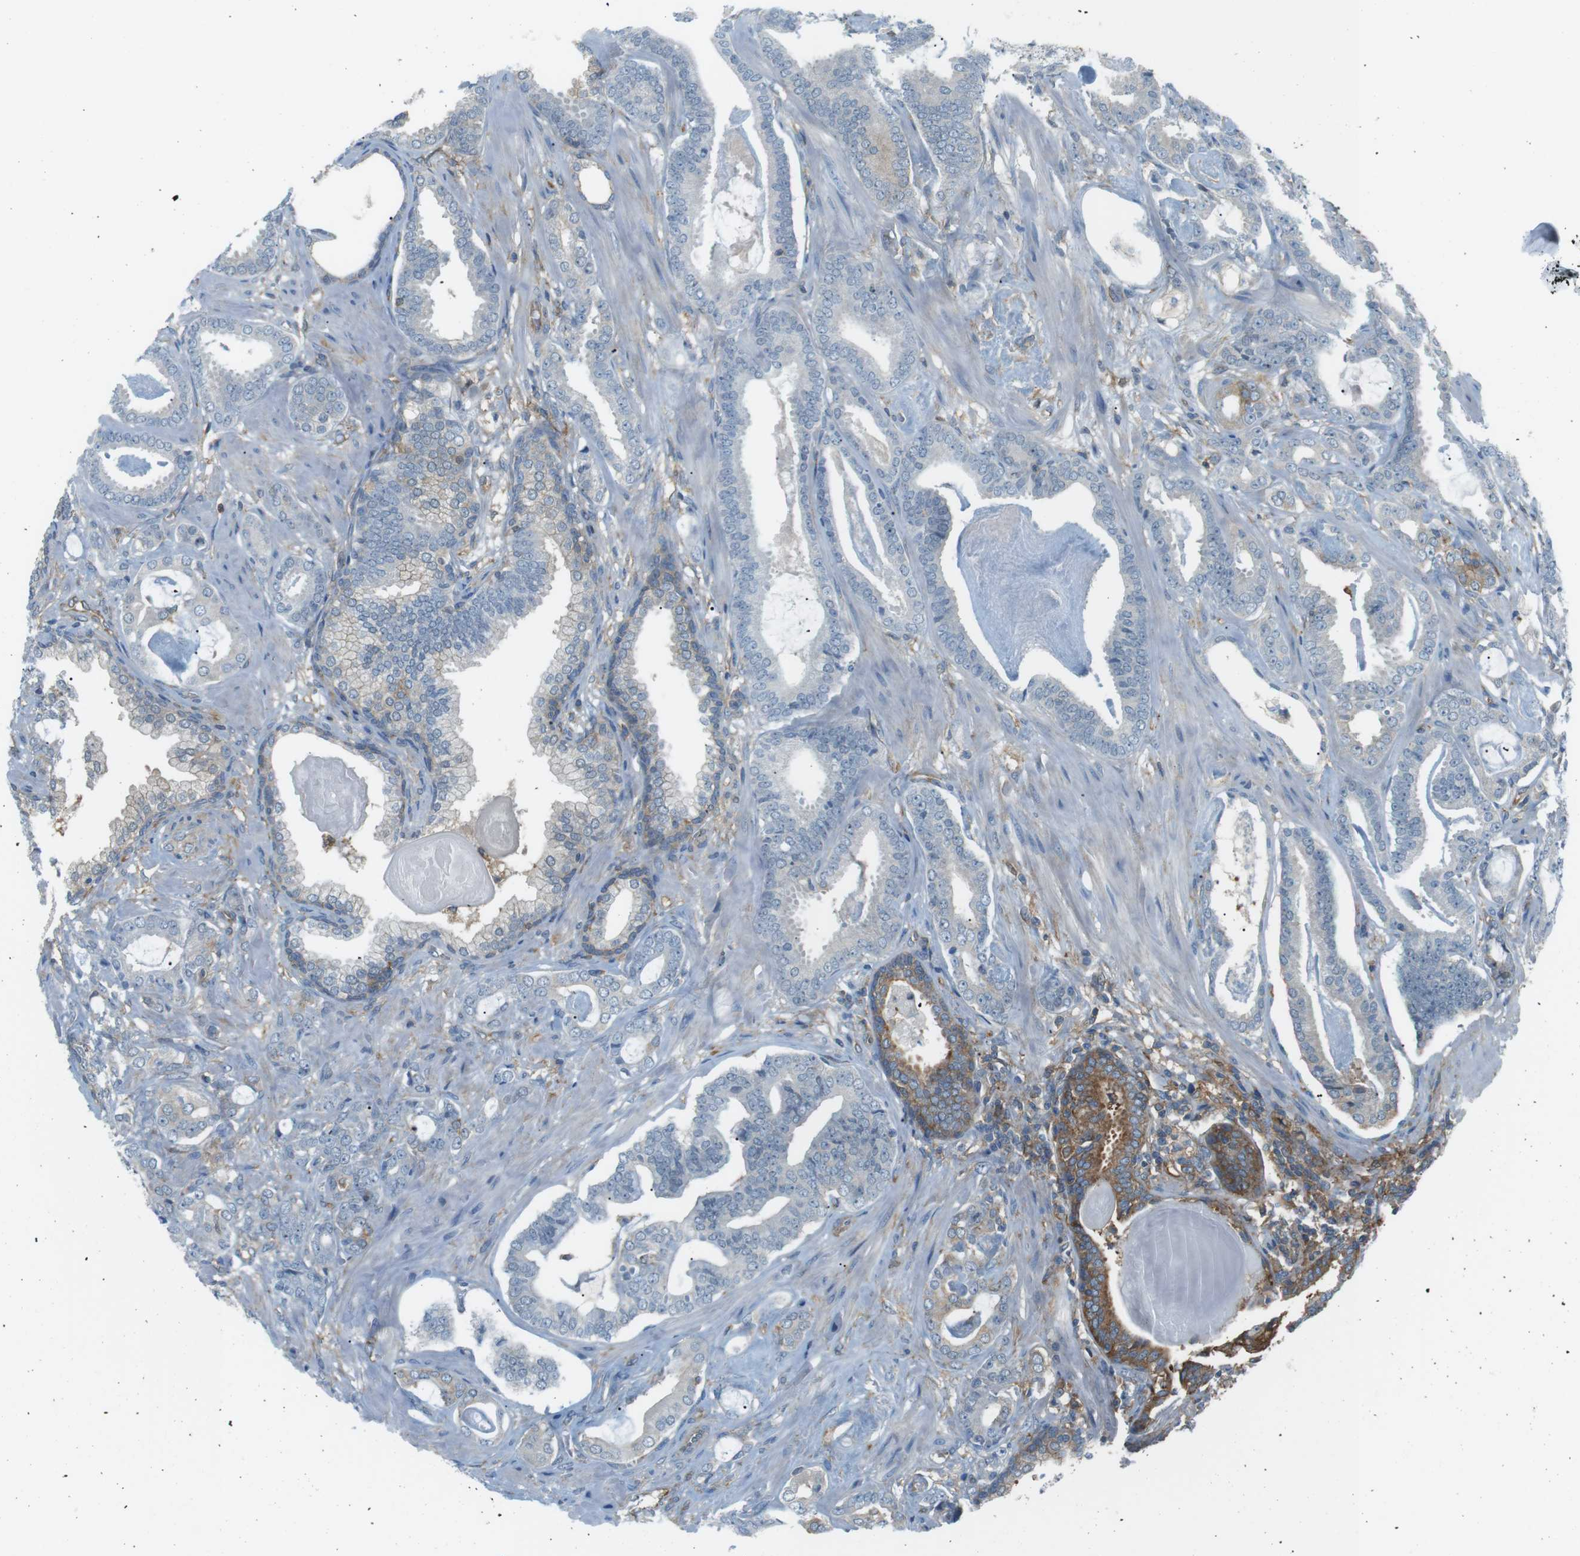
{"staining": {"intensity": "negative", "quantity": "none", "location": "none"}, "tissue": "prostate cancer", "cell_type": "Tumor cells", "image_type": "cancer", "snomed": [{"axis": "morphology", "description": "Adenocarcinoma, Low grade"}, {"axis": "topography", "description": "Prostate"}], "caption": "Tumor cells are negative for brown protein staining in prostate cancer.", "gene": "PEPD", "patient": {"sex": "male", "age": 53}}